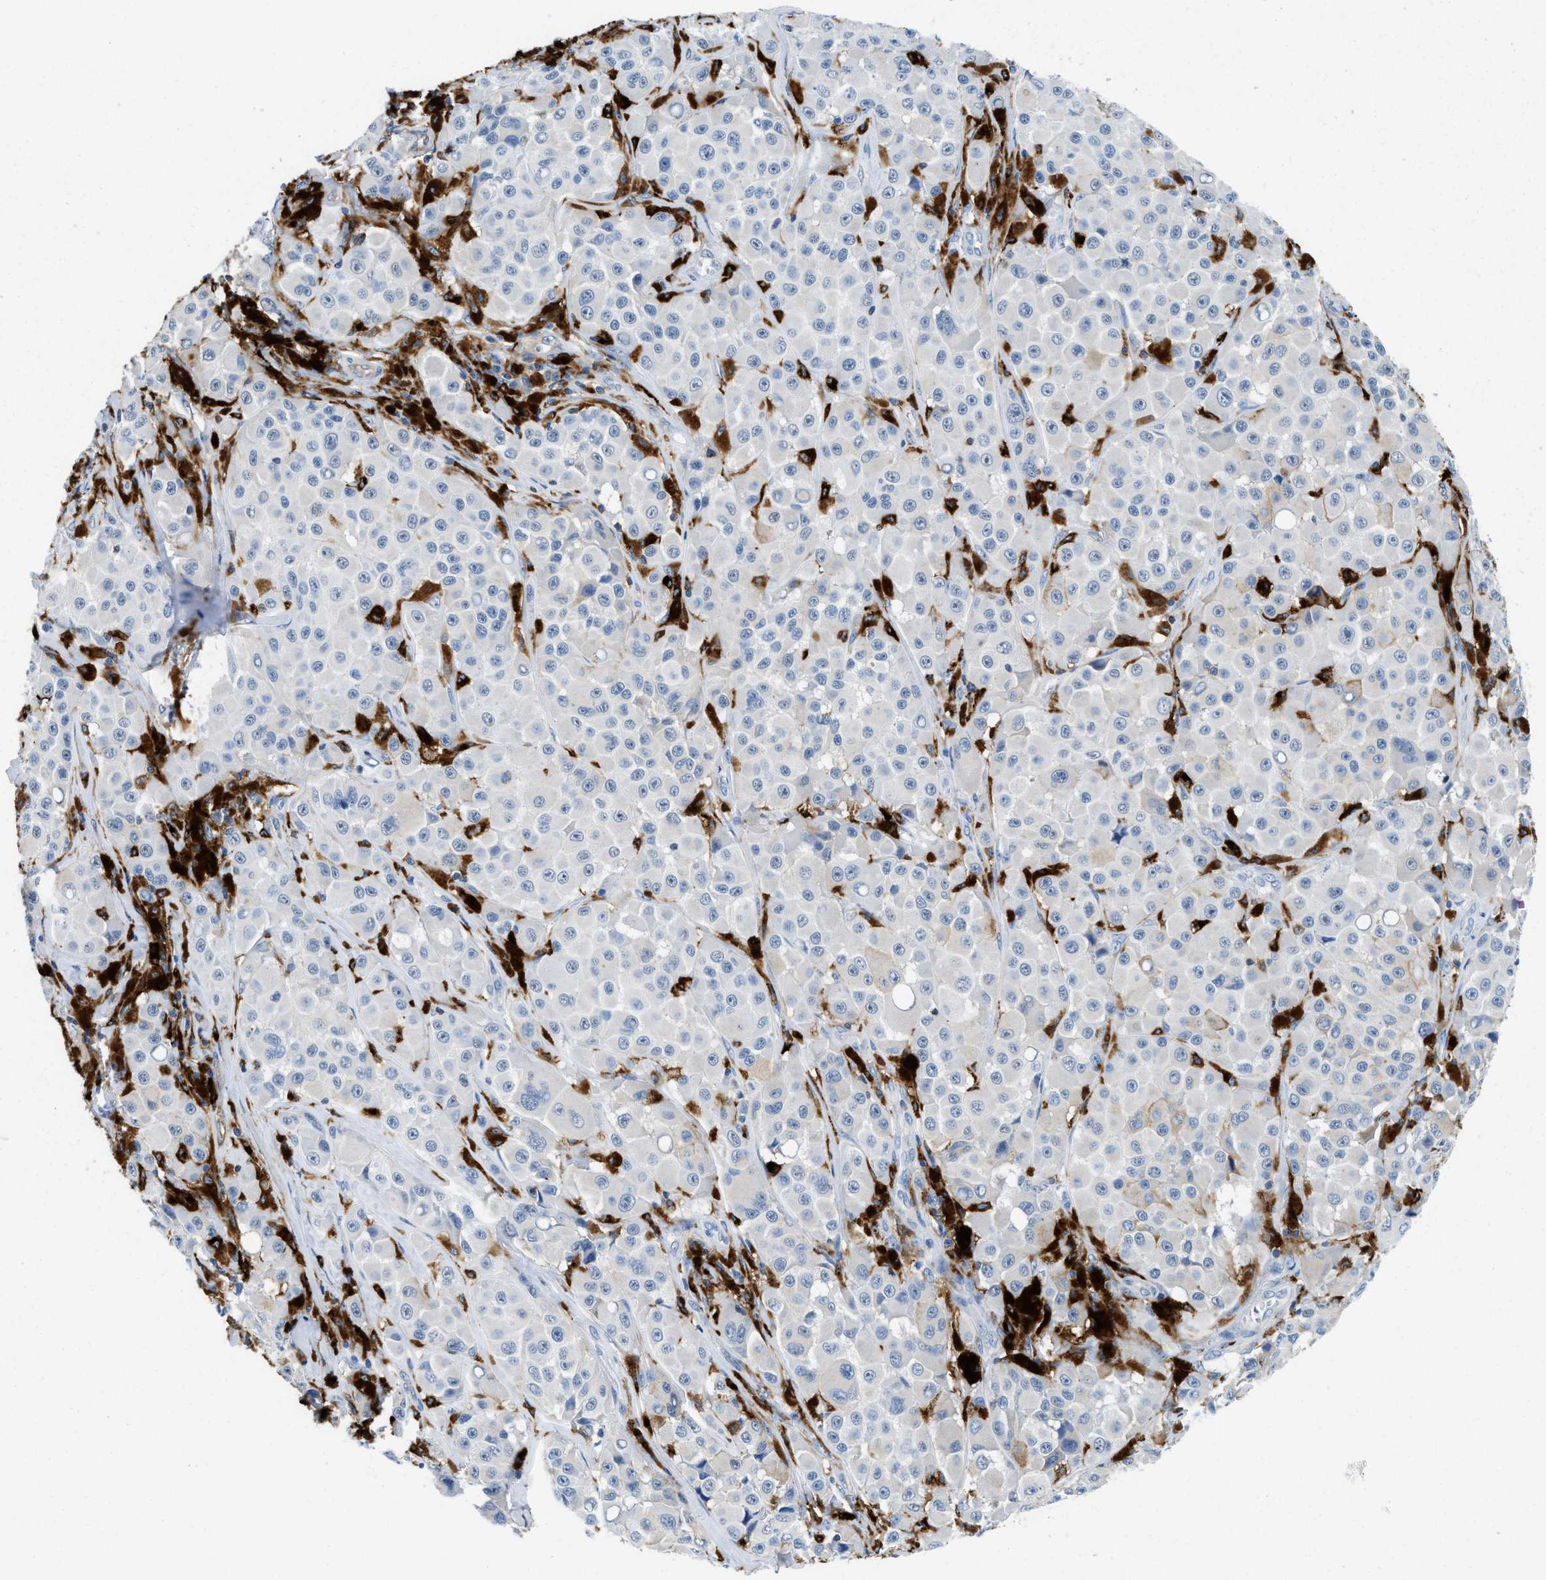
{"staining": {"intensity": "negative", "quantity": "none", "location": "none"}, "tissue": "melanoma", "cell_type": "Tumor cells", "image_type": "cancer", "snomed": [{"axis": "morphology", "description": "Malignant melanoma, NOS"}, {"axis": "topography", "description": "Skin"}], "caption": "The image reveals no significant staining in tumor cells of melanoma.", "gene": "CD226", "patient": {"sex": "male", "age": 84}}